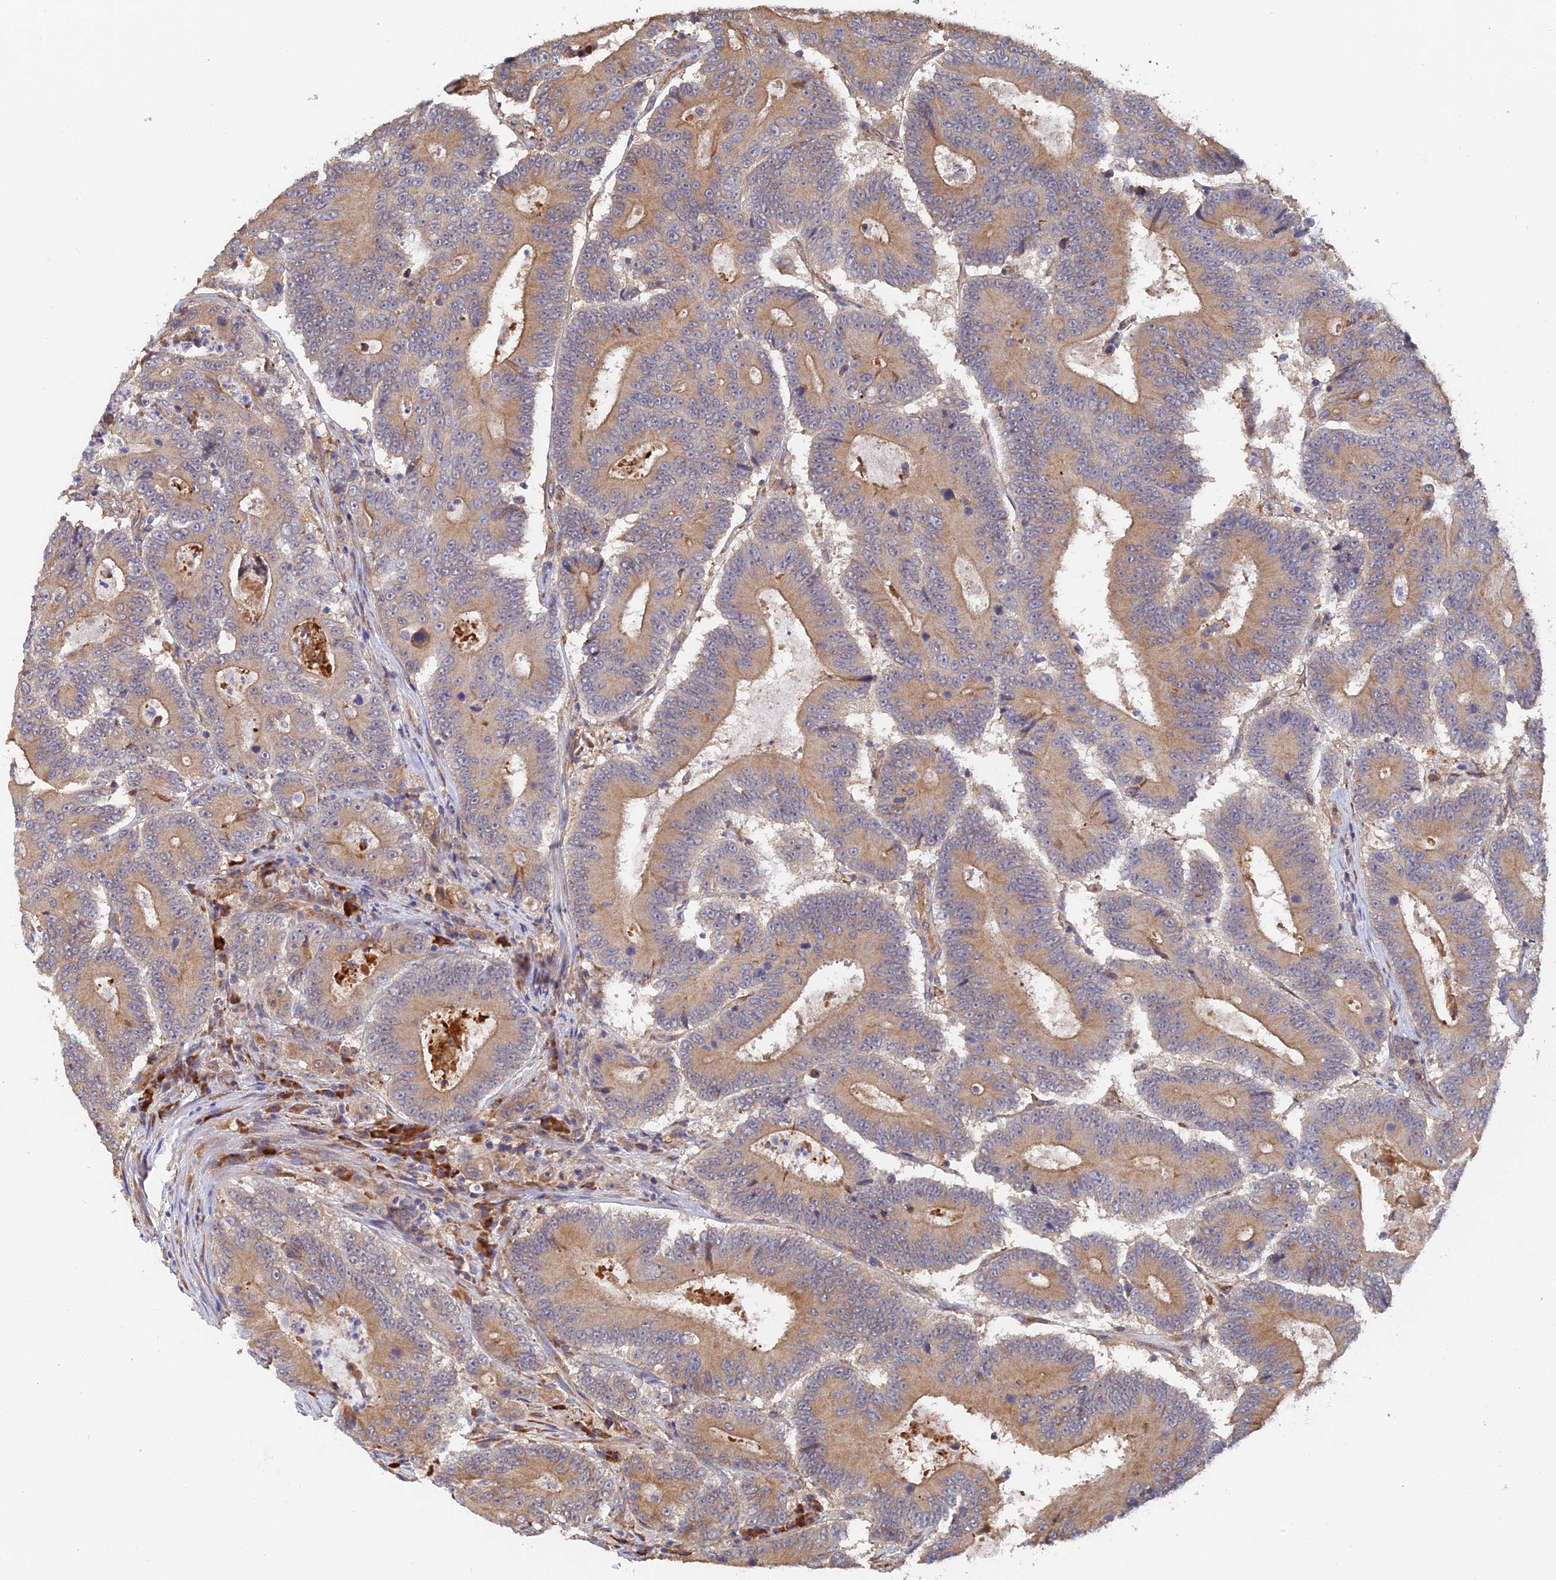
{"staining": {"intensity": "weak", "quantity": ">75%", "location": "cytoplasmic/membranous"}, "tissue": "colorectal cancer", "cell_type": "Tumor cells", "image_type": "cancer", "snomed": [{"axis": "morphology", "description": "Adenocarcinoma, NOS"}, {"axis": "topography", "description": "Colon"}], "caption": "The immunohistochemical stain highlights weak cytoplasmic/membranous expression in tumor cells of colorectal cancer (adenocarcinoma) tissue.", "gene": "WBP11", "patient": {"sex": "male", "age": 83}}